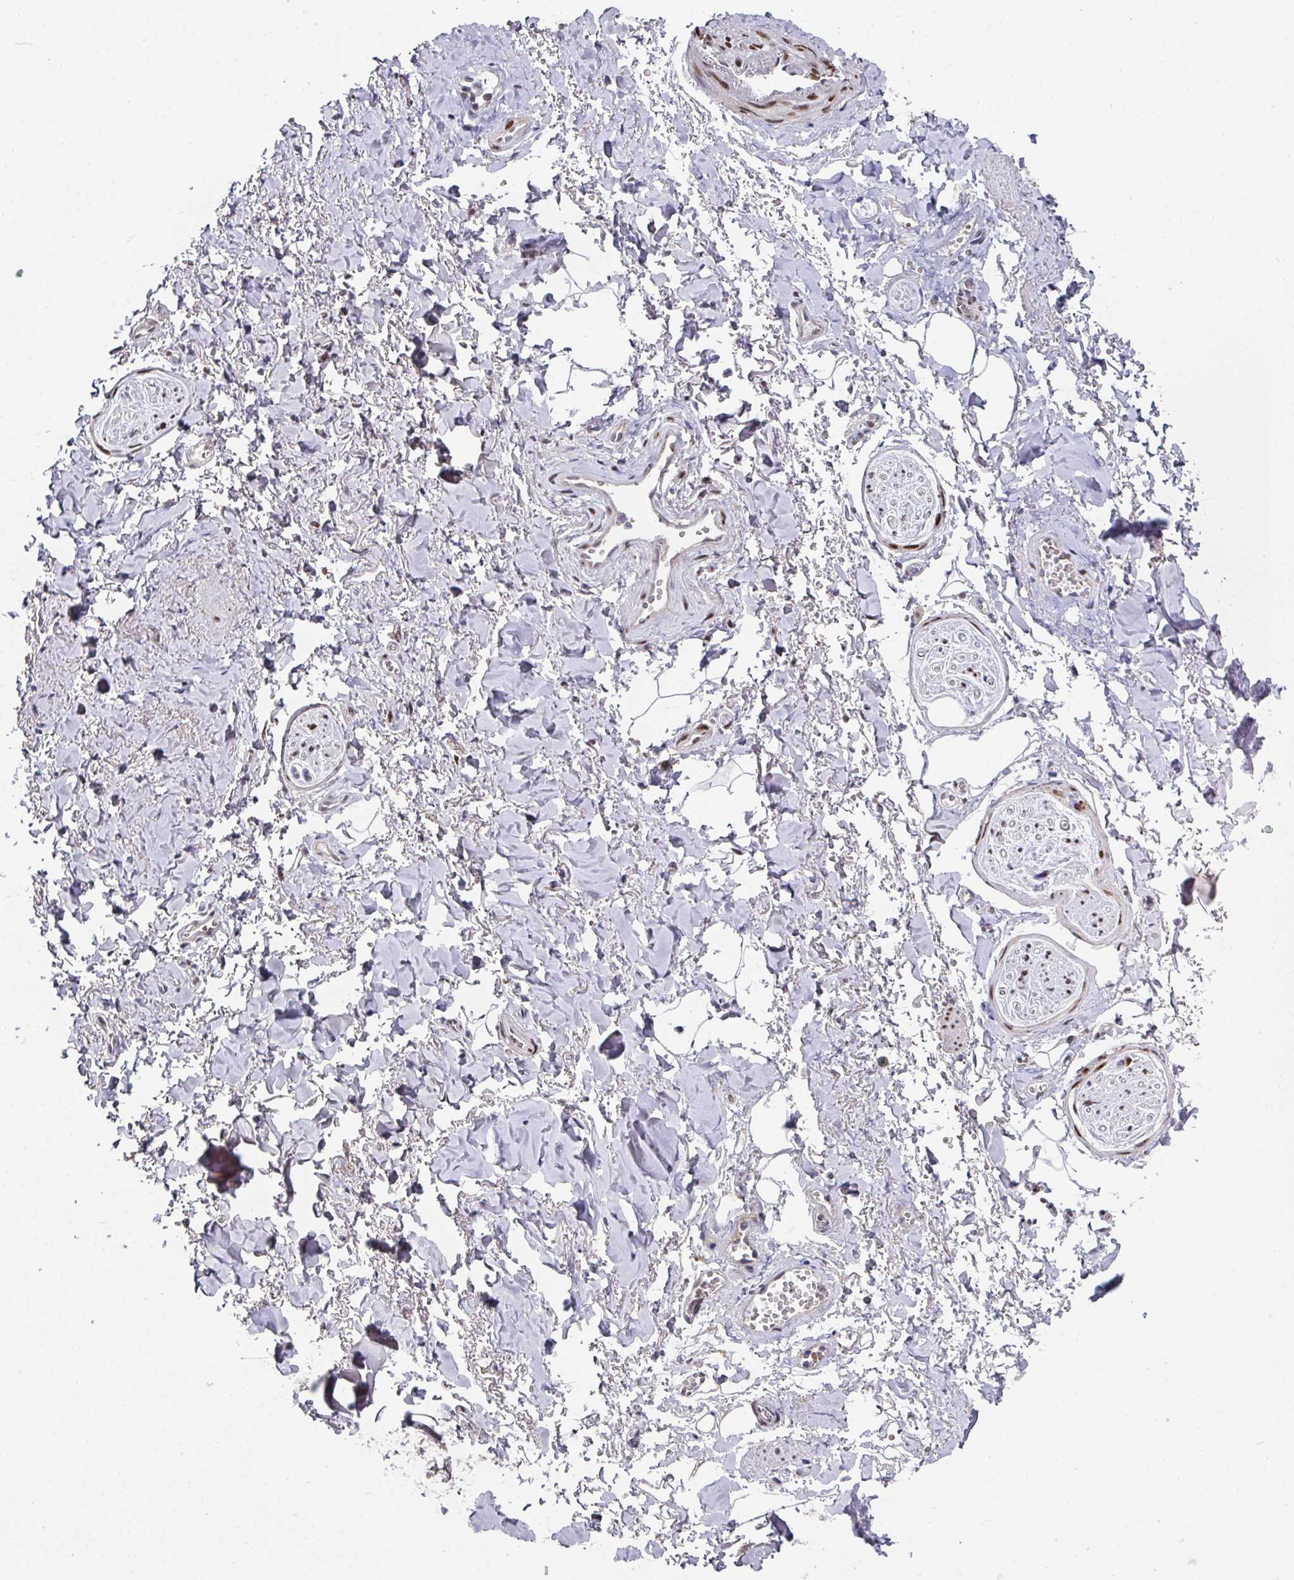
{"staining": {"intensity": "negative", "quantity": "none", "location": "none"}, "tissue": "adipose tissue", "cell_type": "Adipocytes", "image_type": "normal", "snomed": [{"axis": "morphology", "description": "Normal tissue, NOS"}, {"axis": "topography", "description": "Vulva"}, {"axis": "topography", "description": "Vagina"}, {"axis": "topography", "description": "Peripheral nerve tissue"}], "caption": "Immunohistochemical staining of normal human adipose tissue displays no significant expression in adipocytes. (Brightfield microscopy of DAB immunohistochemistry (IHC) at high magnification).", "gene": "CBX7", "patient": {"sex": "female", "age": 66}}